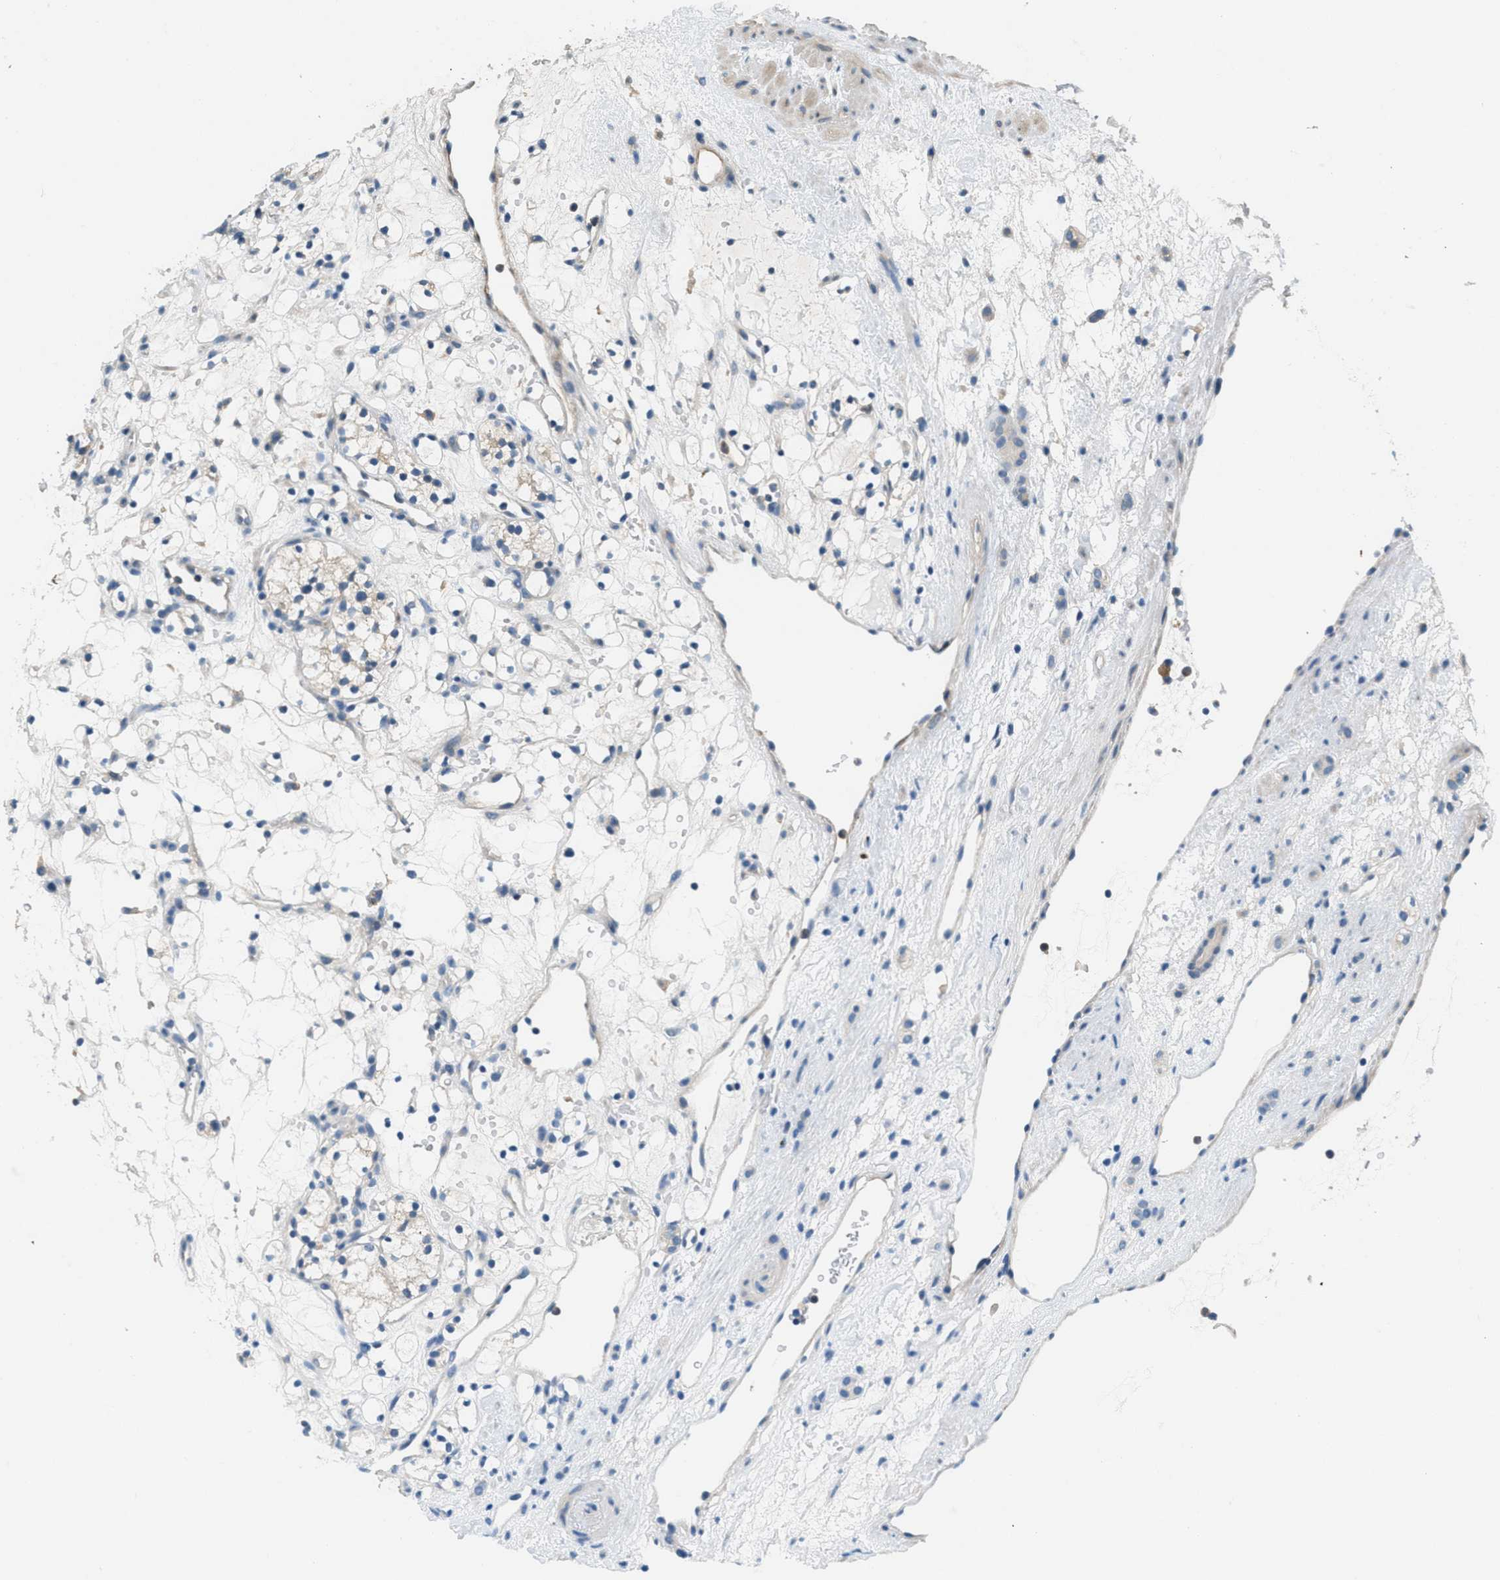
{"staining": {"intensity": "weak", "quantity": "25%-75%", "location": "cytoplasmic/membranous"}, "tissue": "renal cancer", "cell_type": "Tumor cells", "image_type": "cancer", "snomed": [{"axis": "morphology", "description": "Adenocarcinoma, NOS"}, {"axis": "topography", "description": "Kidney"}], "caption": "Brown immunohistochemical staining in renal adenocarcinoma reveals weak cytoplasmic/membranous staining in about 25%-75% of tumor cells.", "gene": "ADCY6", "patient": {"sex": "female", "age": 60}}